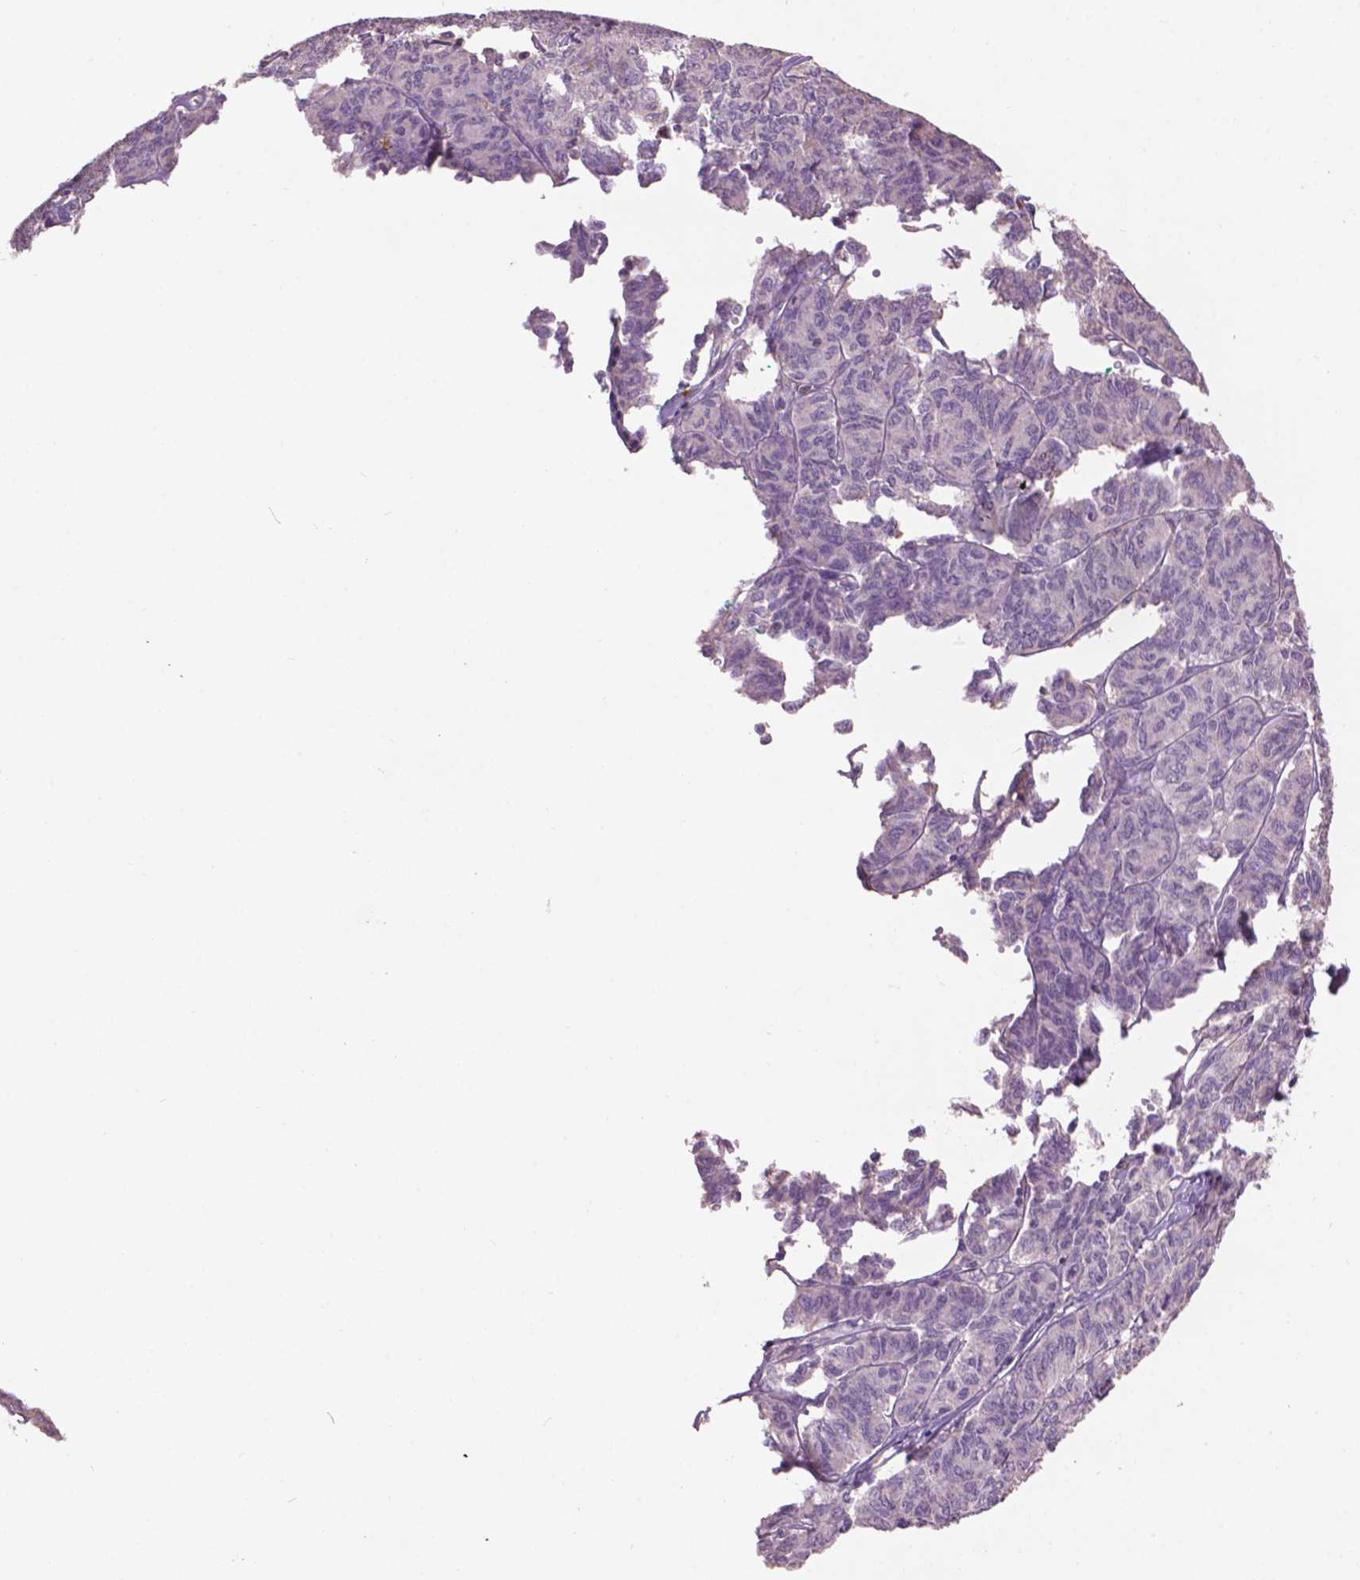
{"staining": {"intensity": "negative", "quantity": "none", "location": "none"}, "tissue": "ovarian cancer", "cell_type": "Tumor cells", "image_type": "cancer", "snomed": [{"axis": "morphology", "description": "Carcinoma, endometroid"}, {"axis": "topography", "description": "Ovary"}], "caption": "Tumor cells show no significant positivity in ovarian cancer (endometroid carcinoma).", "gene": "LRRC3C", "patient": {"sex": "female", "age": 80}}